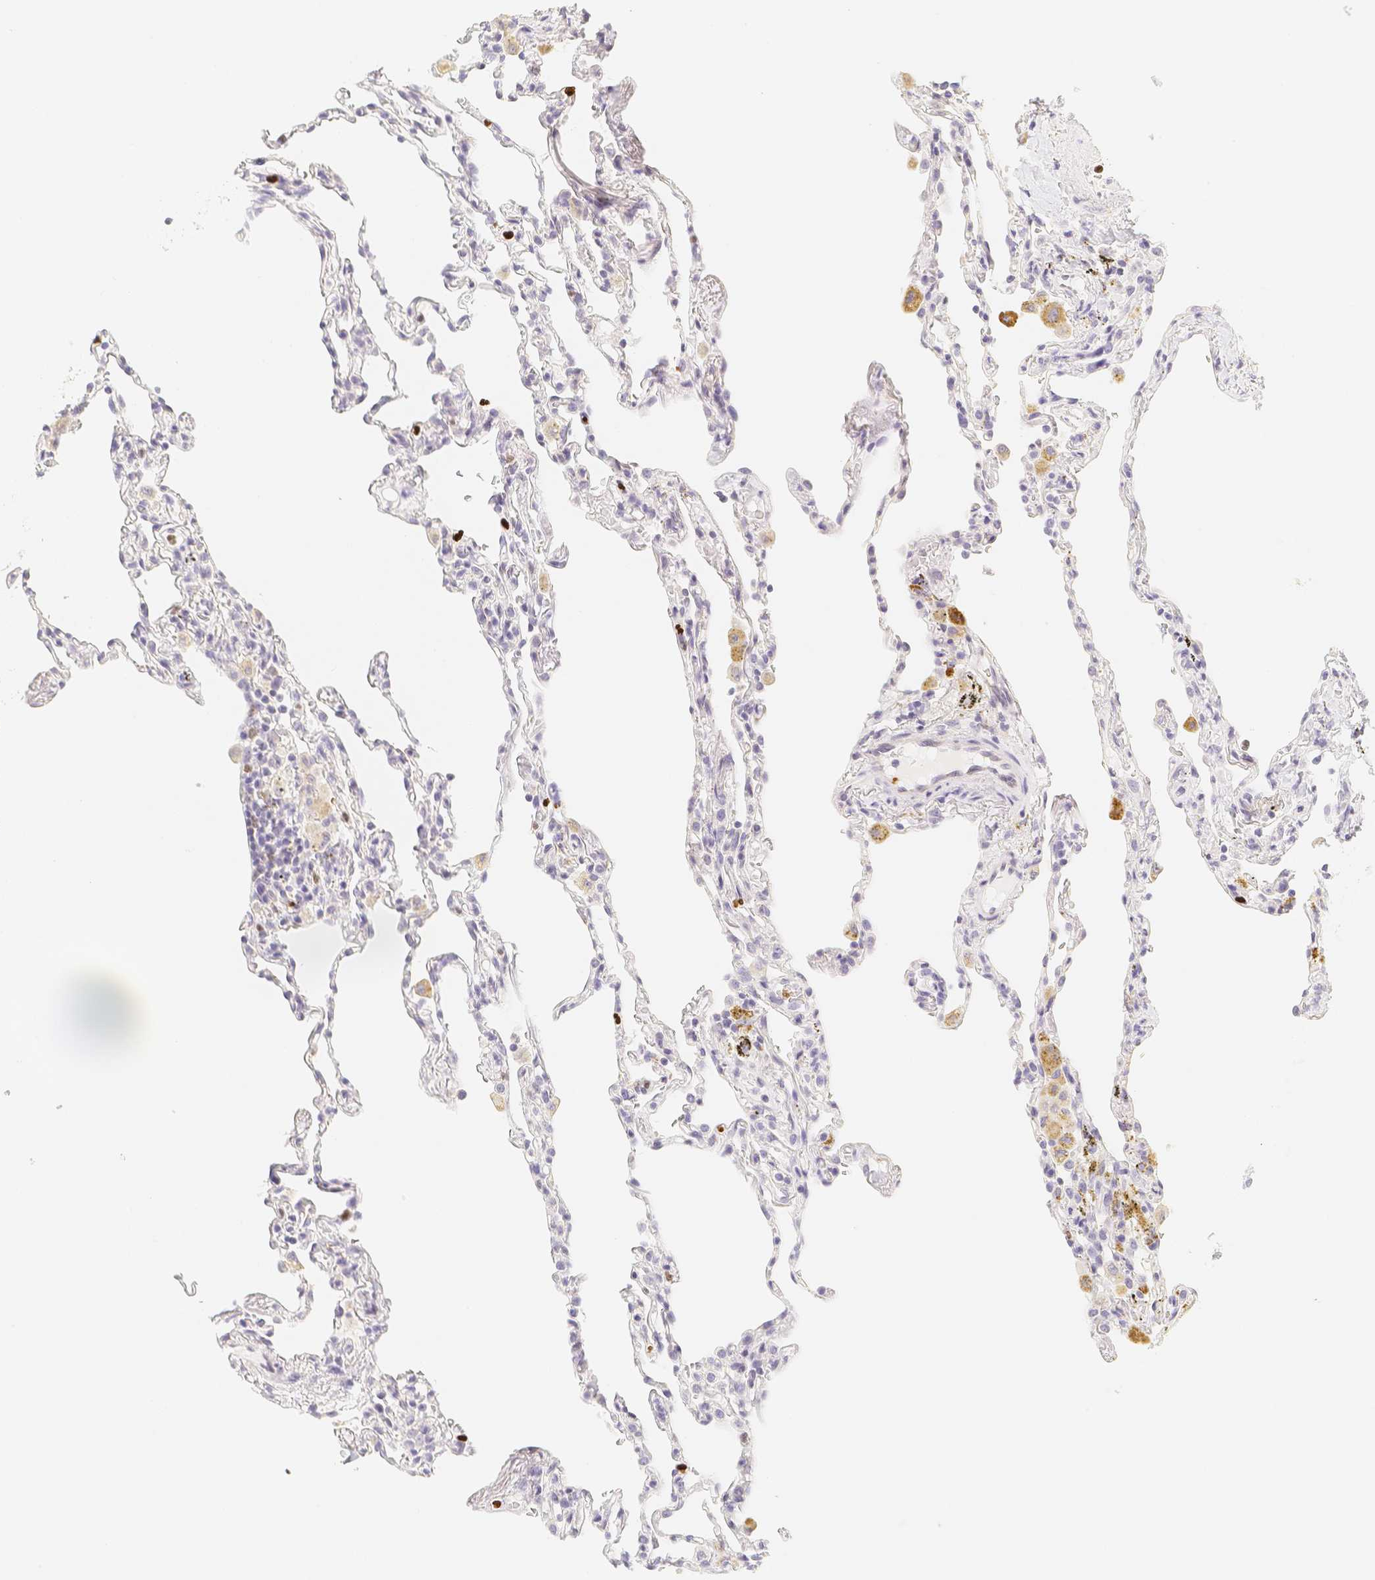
{"staining": {"intensity": "negative", "quantity": "none", "location": "none"}, "tissue": "lung", "cell_type": "Alveolar cells", "image_type": "normal", "snomed": [{"axis": "morphology", "description": "Normal tissue, NOS"}, {"axis": "topography", "description": "Lung"}], "caption": "High power microscopy micrograph of an immunohistochemistry histopathology image of benign lung, revealing no significant expression in alveolar cells. (Stains: DAB (3,3'-diaminobenzidine) immunohistochemistry with hematoxylin counter stain, Microscopy: brightfield microscopy at high magnification).", "gene": "PADI4", "patient": {"sex": "male", "age": 59}}